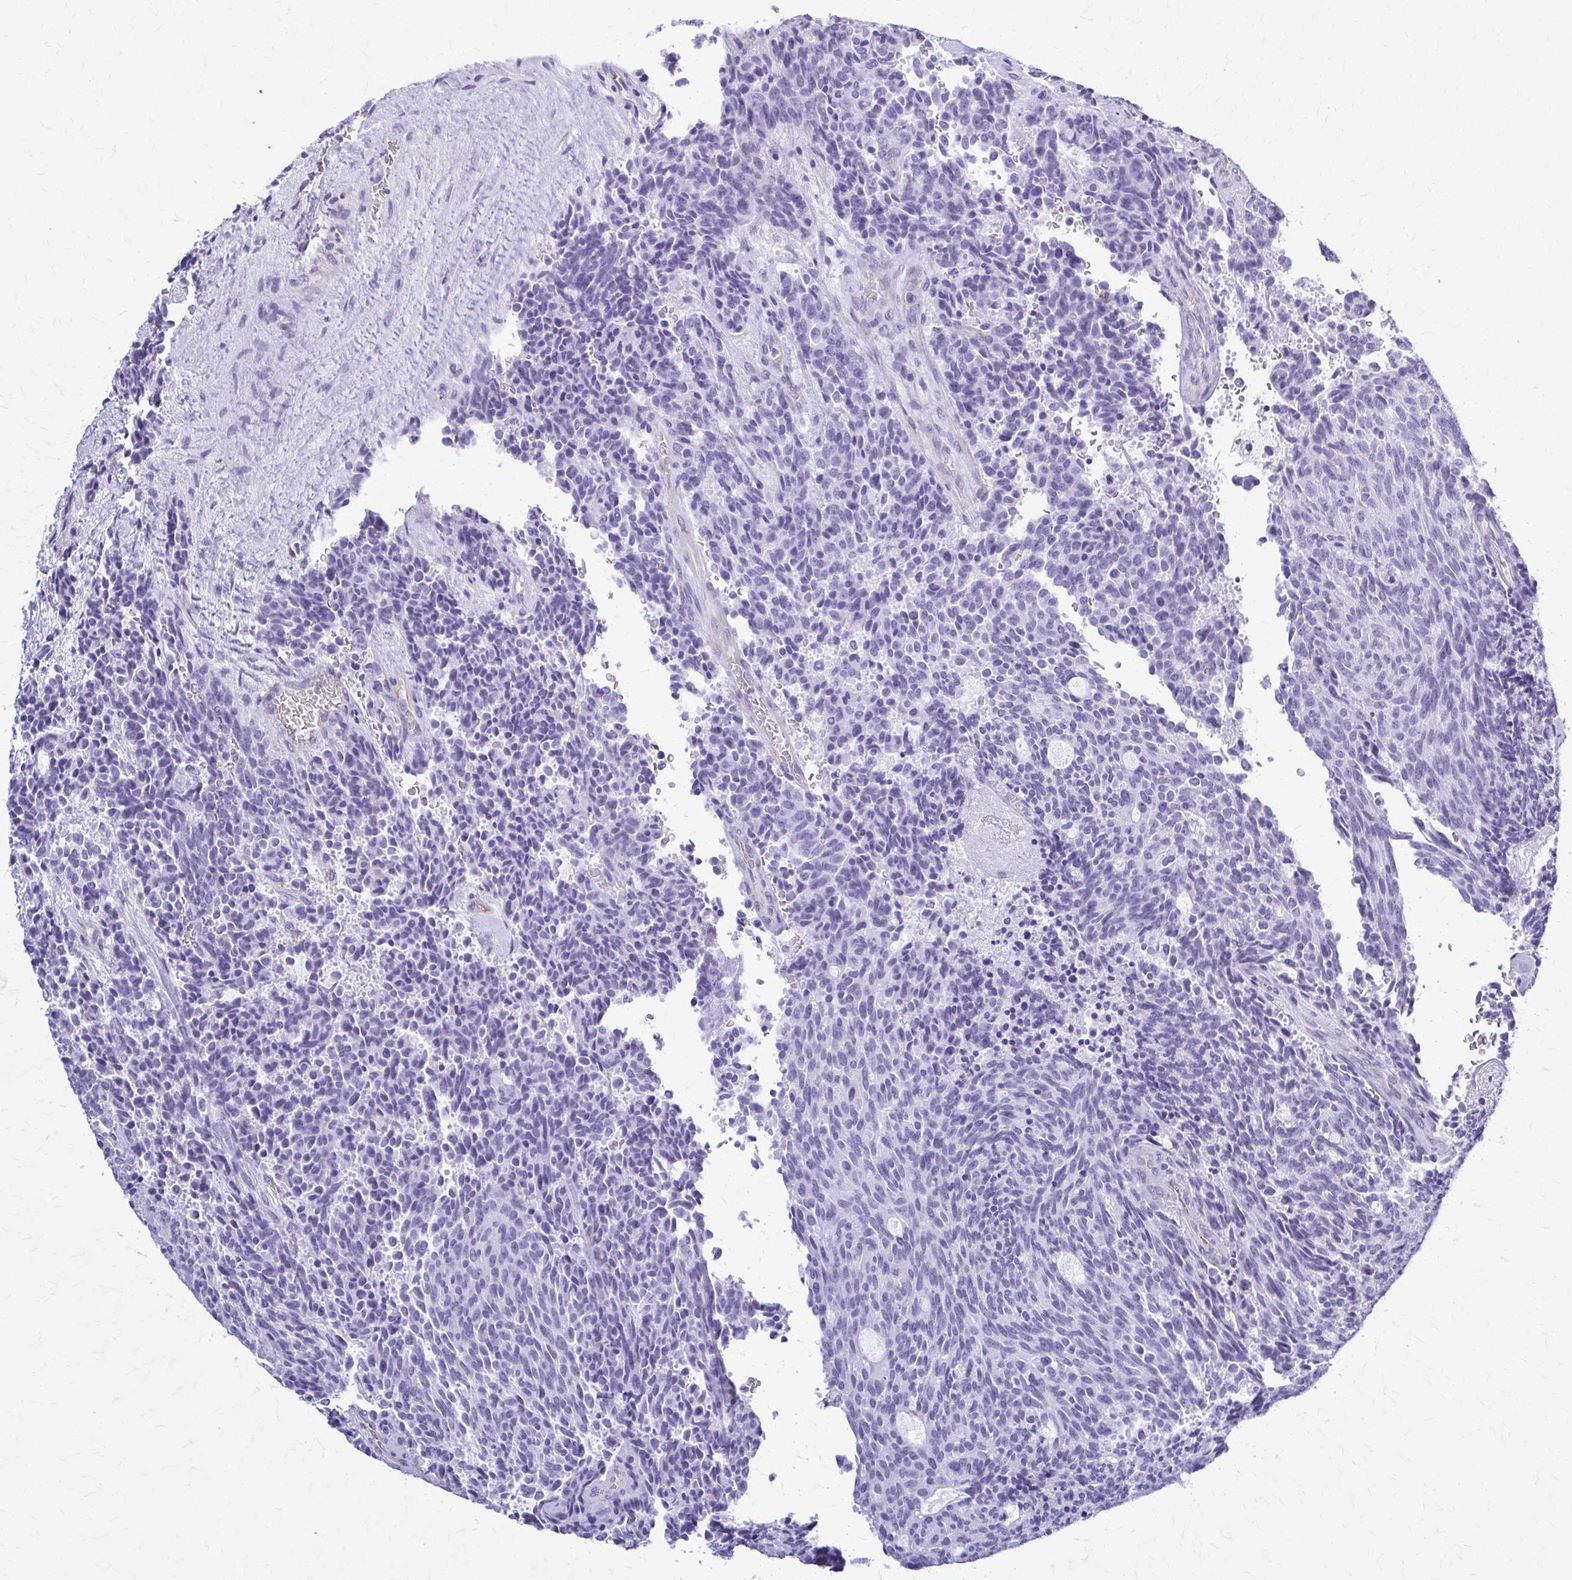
{"staining": {"intensity": "negative", "quantity": "none", "location": "none"}, "tissue": "carcinoid", "cell_type": "Tumor cells", "image_type": "cancer", "snomed": [{"axis": "morphology", "description": "Carcinoid, malignant, NOS"}, {"axis": "topography", "description": "Pancreas"}], "caption": "A high-resolution image shows IHC staining of carcinoid, which reveals no significant staining in tumor cells.", "gene": "GFAP", "patient": {"sex": "female", "age": 54}}